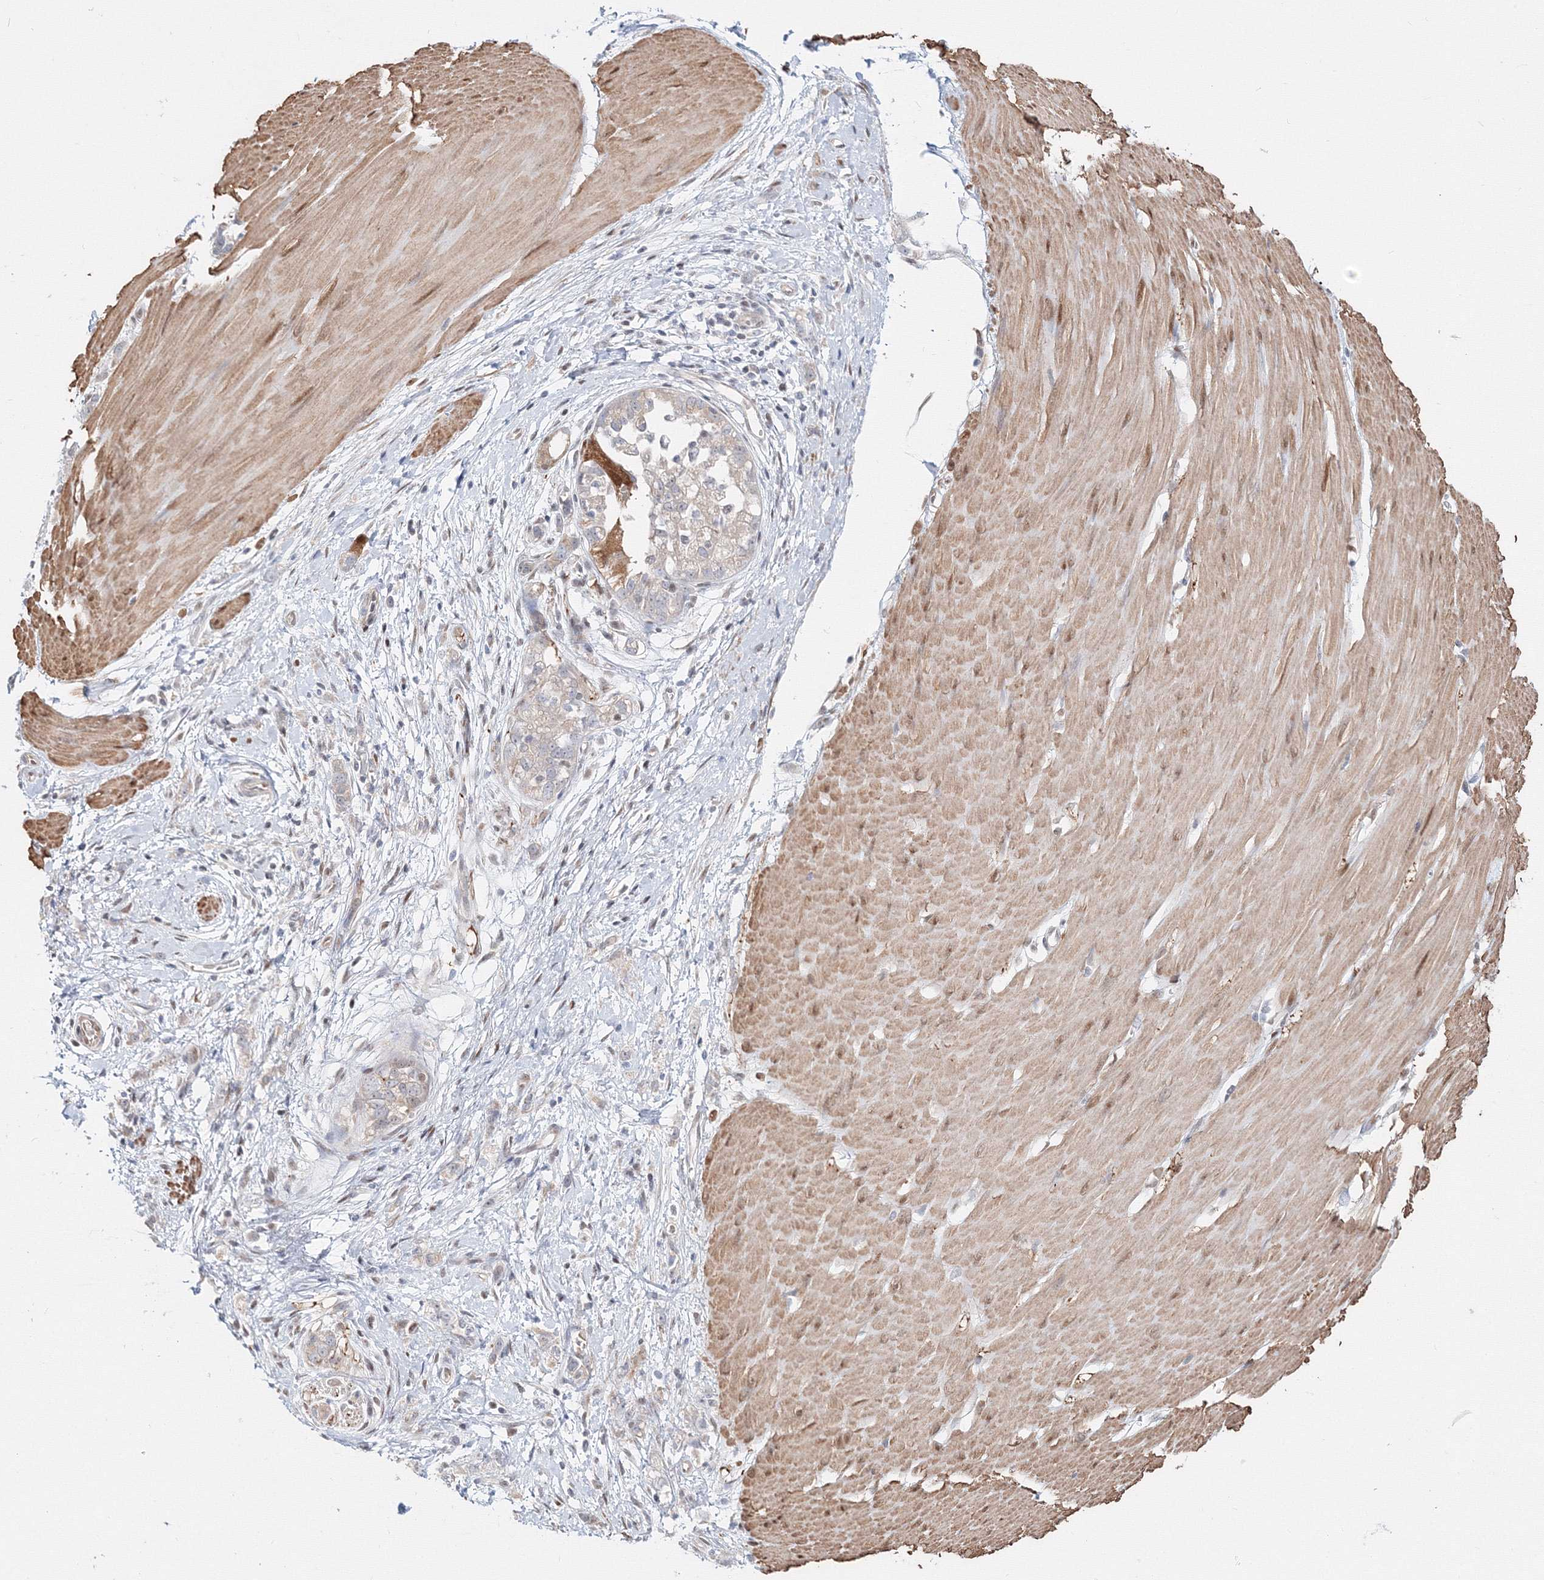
{"staining": {"intensity": "negative", "quantity": "none", "location": "none"}, "tissue": "stomach cancer", "cell_type": "Tumor cells", "image_type": "cancer", "snomed": [{"axis": "morphology", "description": "Adenocarcinoma, NOS"}, {"axis": "topography", "description": "Stomach"}], "caption": "A photomicrograph of human adenocarcinoma (stomach) is negative for staining in tumor cells.", "gene": "ARHGAP21", "patient": {"sex": "female", "age": 76}}